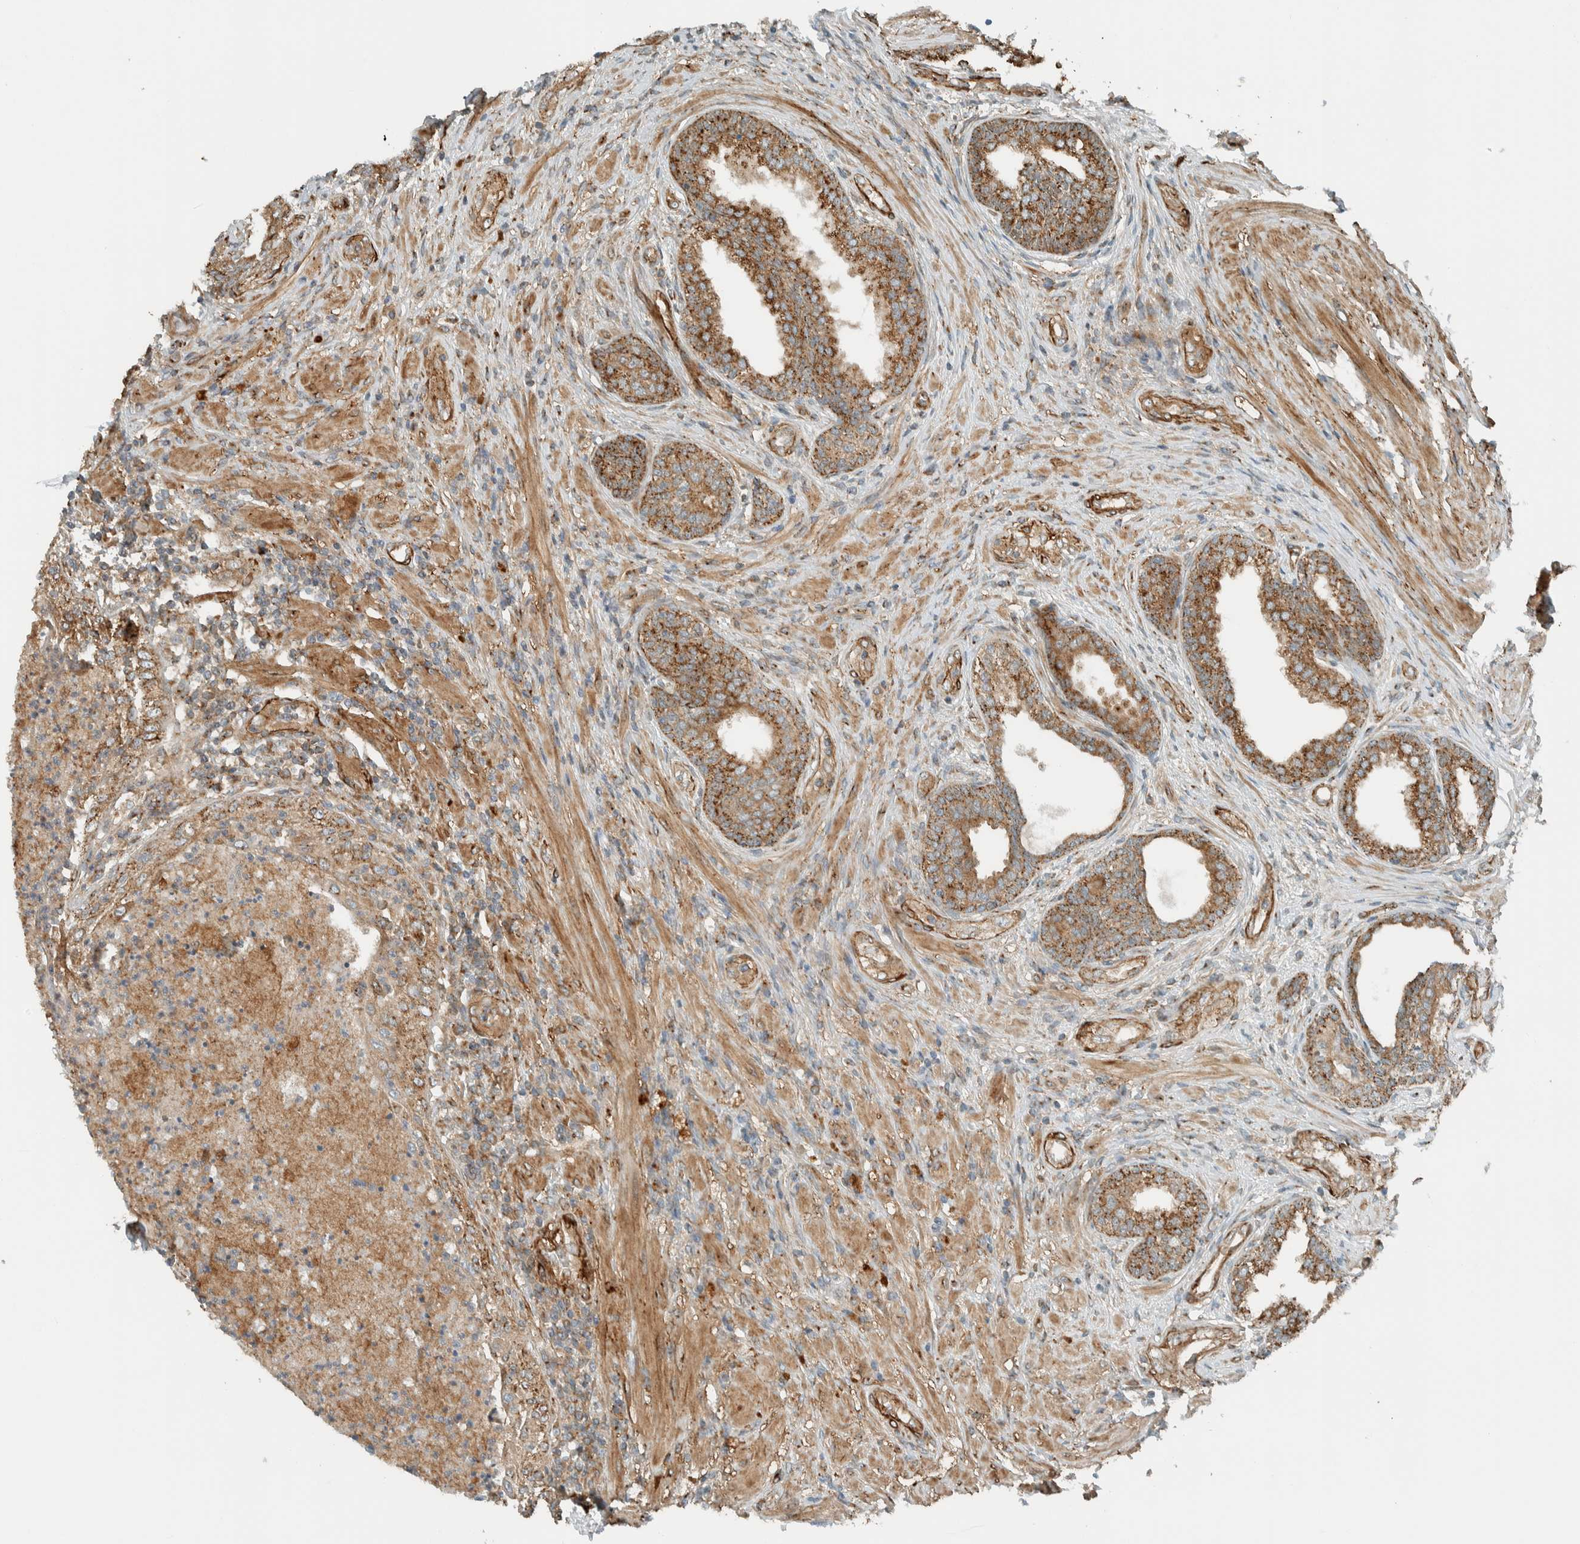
{"staining": {"intensity": "strong", "quantity": ">75%", "location": "cytoplasmic/membranous"}, "tissue": "prostate", "cell_type": "Glandular cells", "image_type": "normal", "snomed": [{"axis": "morphology", "description": "Normal tissue, NOS"}, {"axis": "topography", "description": "Prostate"}], "caption": "IHC (DAB) staining of unremarkable prostate demonstrates strong cytoplasmic/membranous protein expression in approximately >75% of glandular cells.", "gene": "EXOC7", "patient": {"sex": "male", "age": 76}}